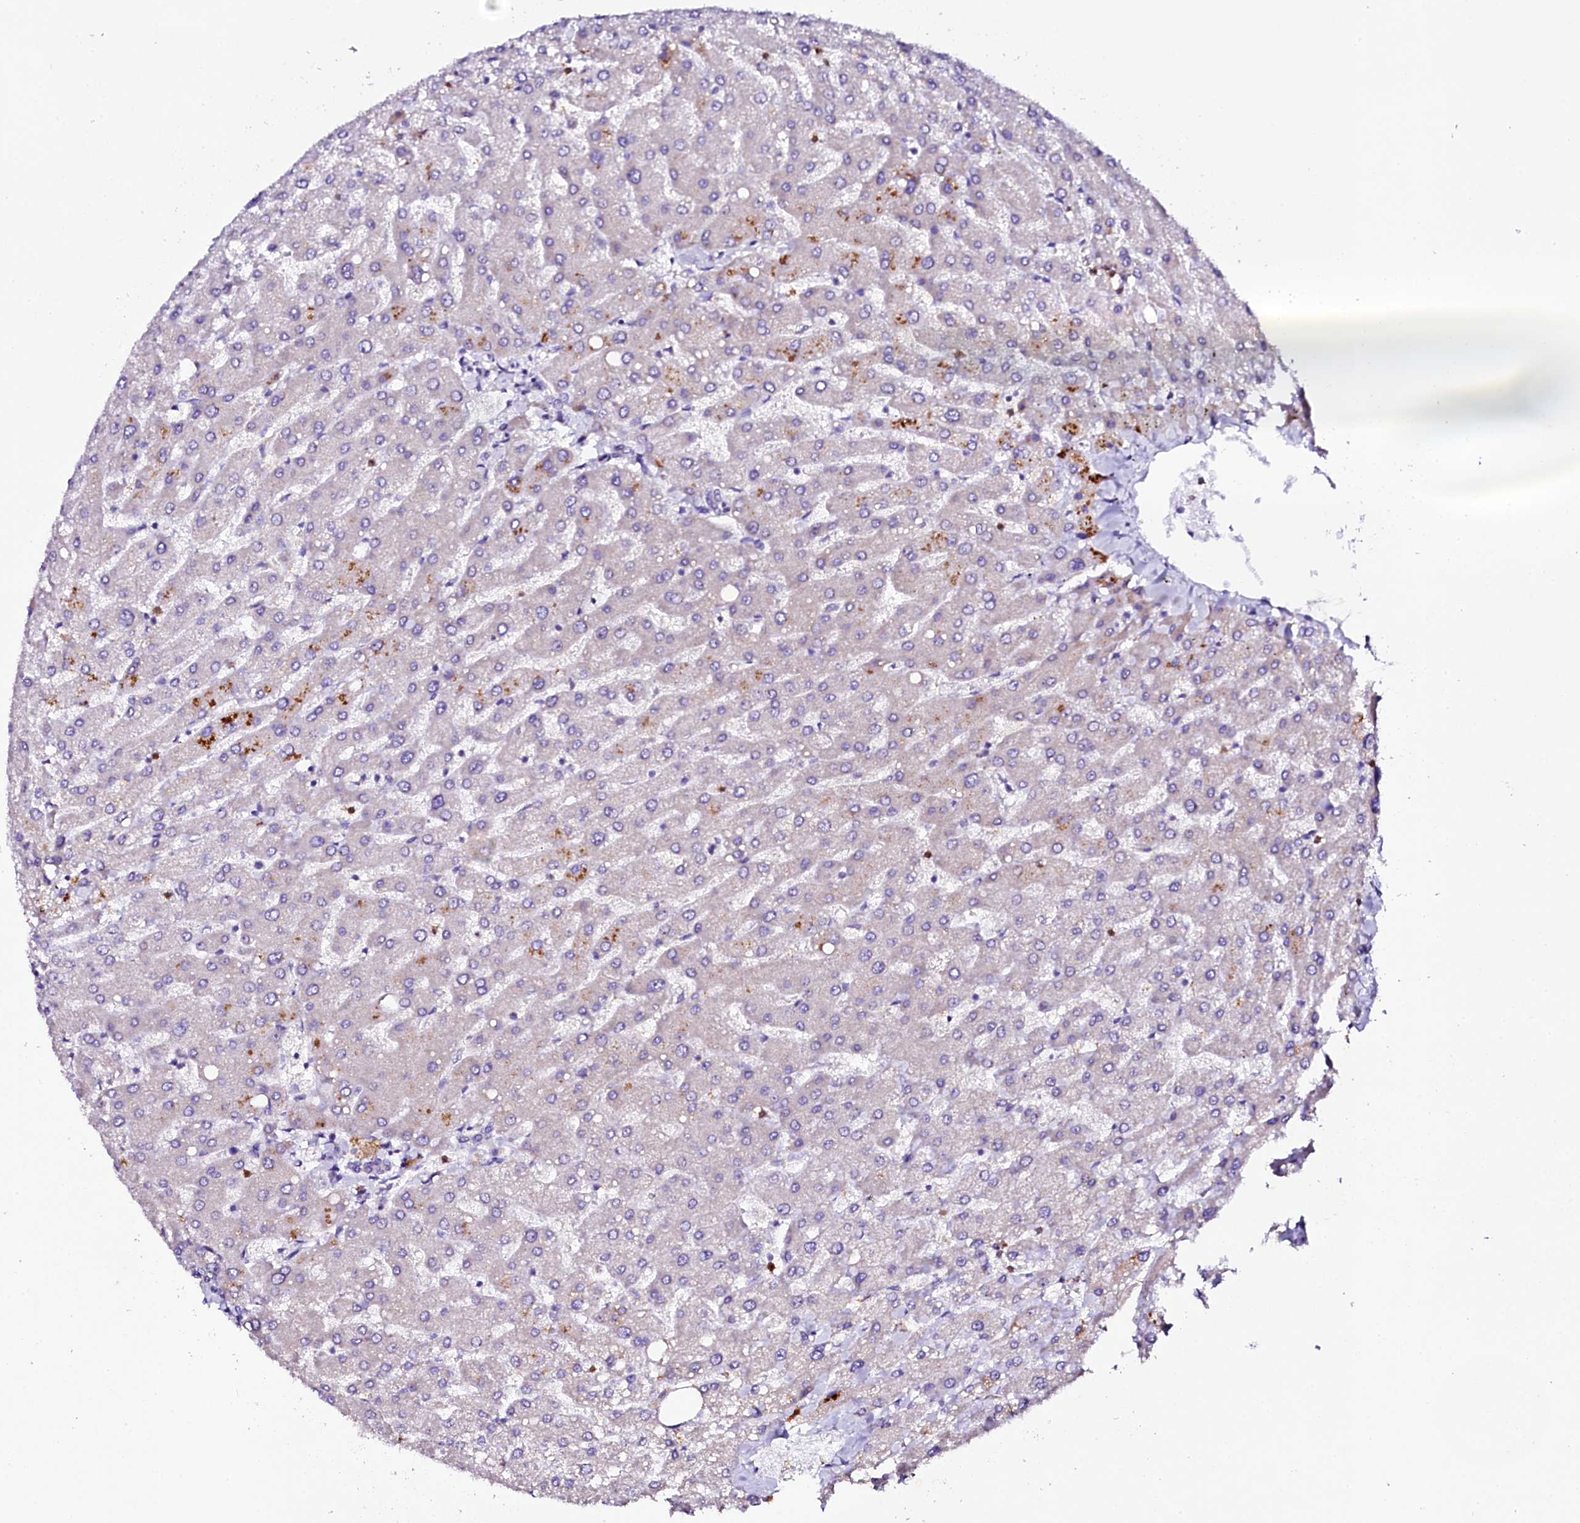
{"staining": {"intensity": "negative", "quantity": "none", "location": "none"}, "tissue": "liver", "cell_type": "Cholangiocytes", "image_type": "normal", "snomed": [{"axis": "morphology", "description": "Normal tissue, NOS"}, {"axis": "topography", "description": "Liver"}], "caption": "This photomicrograph is of normal liver stained with immunohistochemistry (IHC) to label a protein in brown with the nuclei are counter-stained blue. There is no expression in cholangiocytes. The staining was performed using DAB to visualize the protein expression in brown, while the nuclei were stained in blue with hematoxylin (Magnification: 20x).", "gene": "NAA16", "patient": {"sex": "male", "age": 55}}